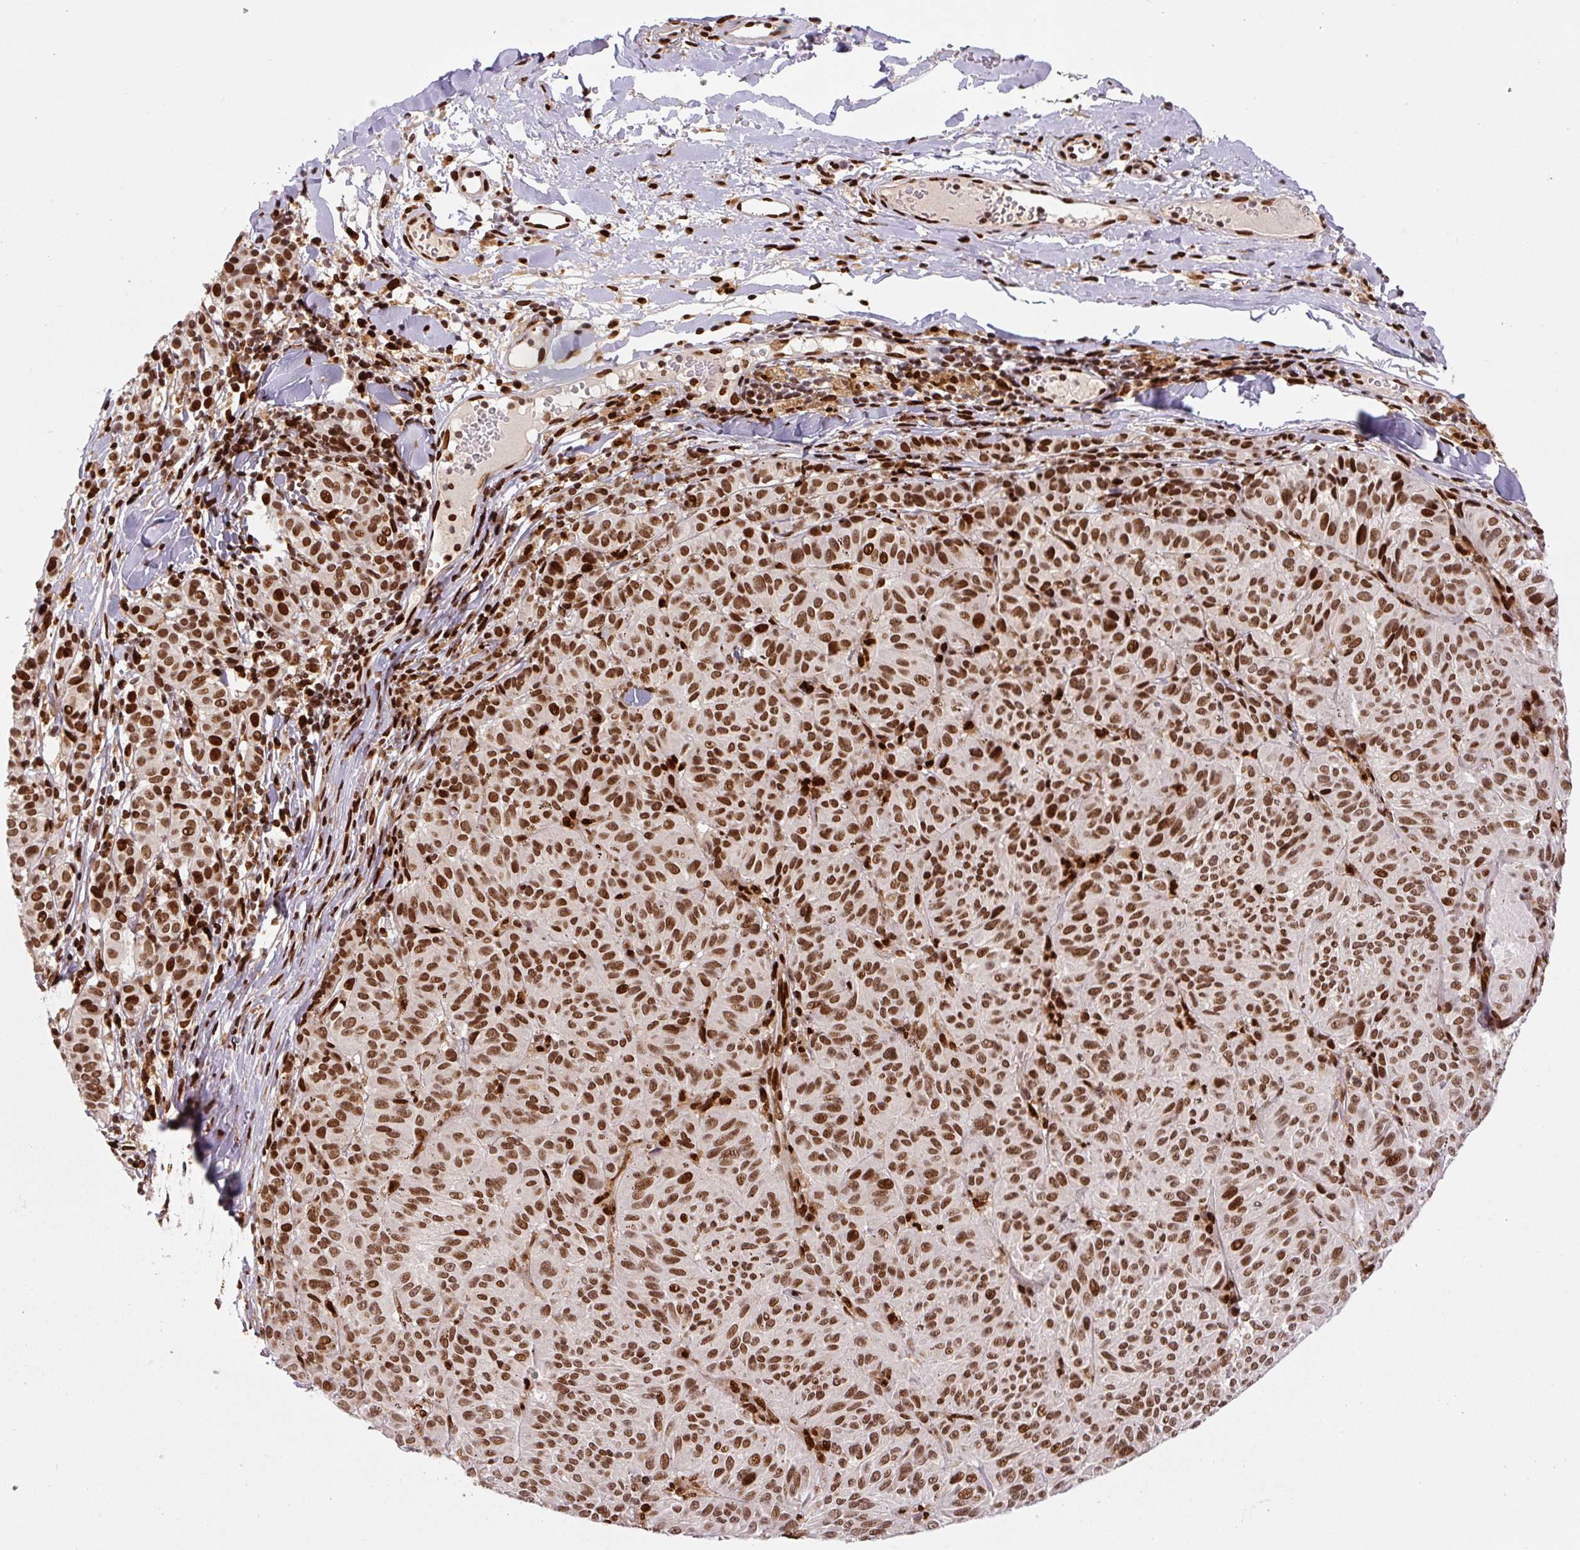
{"staining": {"intensity": "moderate", "quantity": ">75%", "location": "nuclear"}, "tissue": "melanoma", "cell_type": "Tumor cells", "image_type": "cancer", "snomed": [{"axis": "morphology", "description": "Malignant melanoma, NOS"}, {"axis": "topography", "description": "Skin"}], "caption": "Tumor cells demonstrate medium levels of moderate nuclear expression in about >75% of cells in malignant melanoma. (DAB (3,3'-diaminobenzidine) IHC with brightfield microscopy, high magnification).", "gene": "PYDC2", "patient": {"sex": "female", "age": 72}}